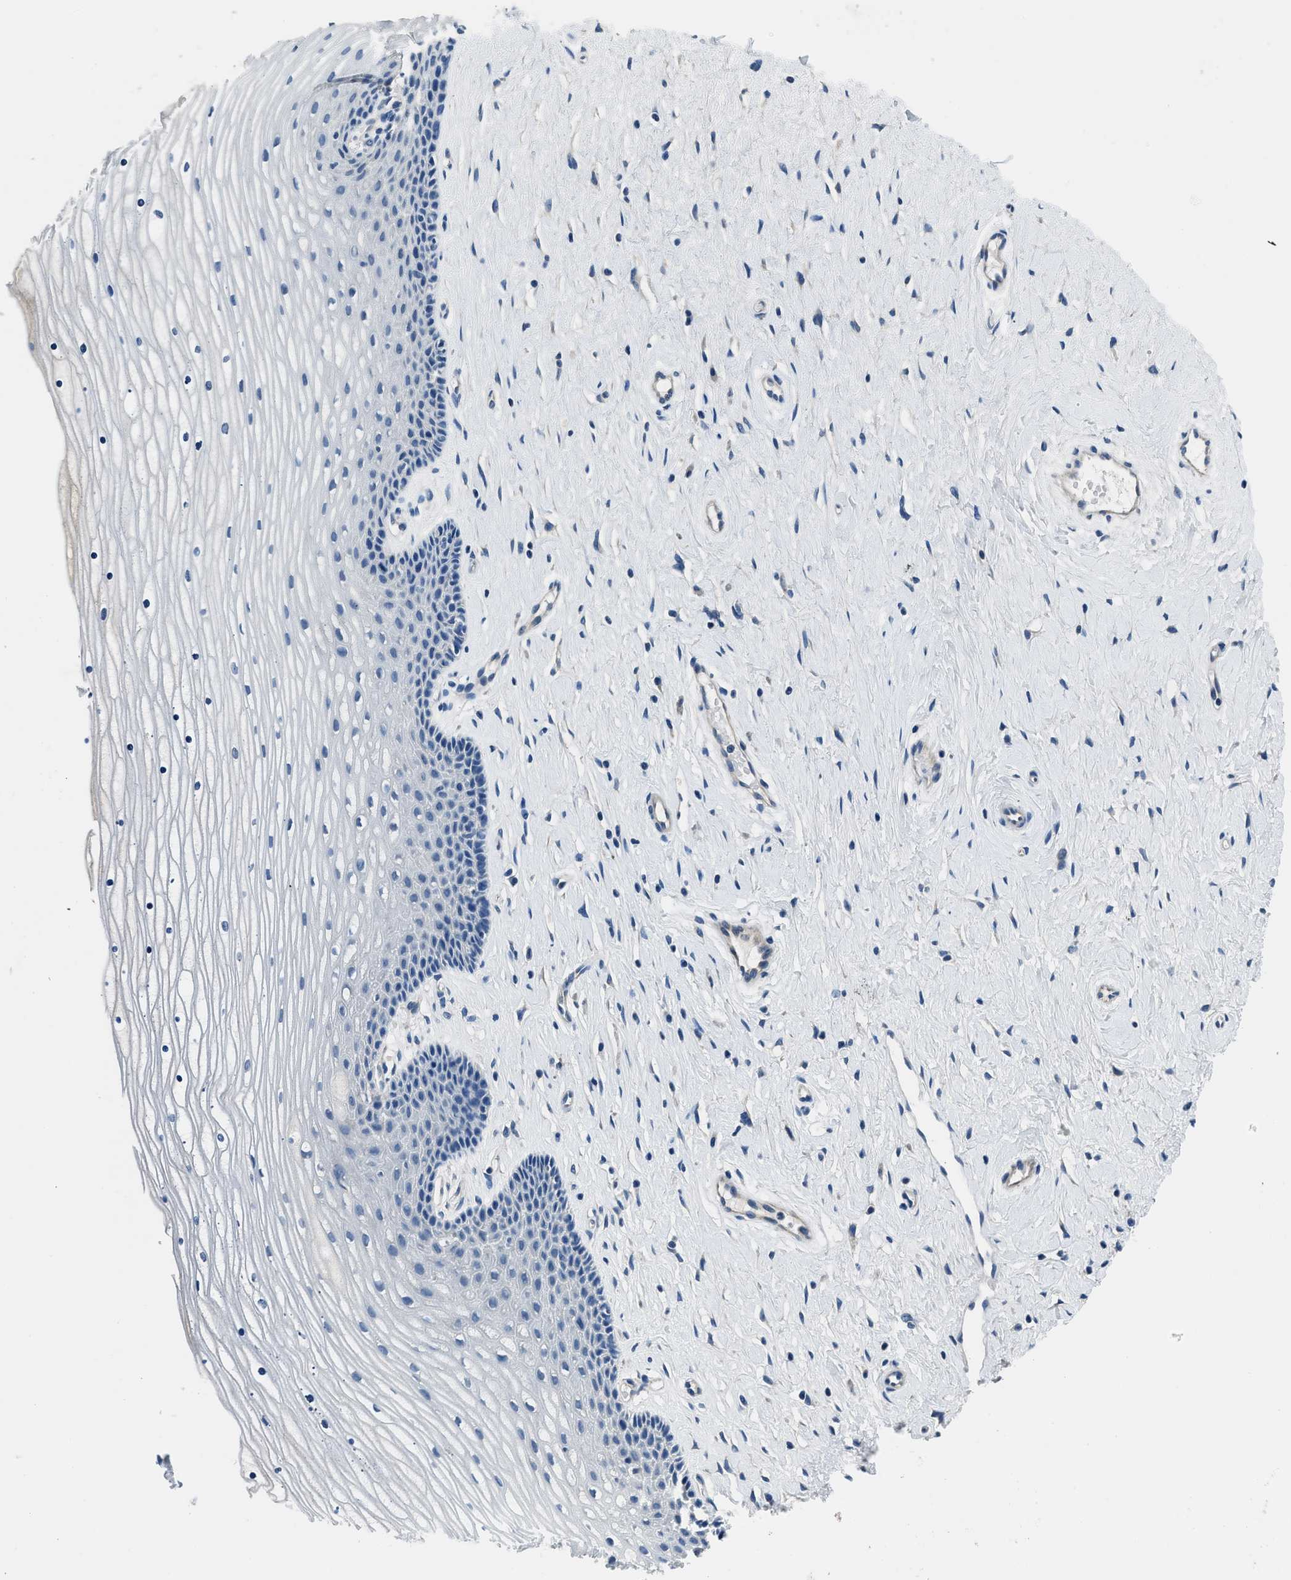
{"staining": {"intensity": "negative", "quantity": "none", "location": "none"}, "tissue": "cervix", "cell_type": "Glandular cells", "image_type": "normal", "snomed": [{"axis": "morphology", "description": "Normal tissue, NOS"}, {"axis": "topography", "description": "Cervix"}], "caption": "This is a photomicrograph of immunohistochemistry staining of unremarkable cervix, which shows no positivity in glandular cells.", "gene": "GJA3", "patient": {"sex": "female", "age": 39}}